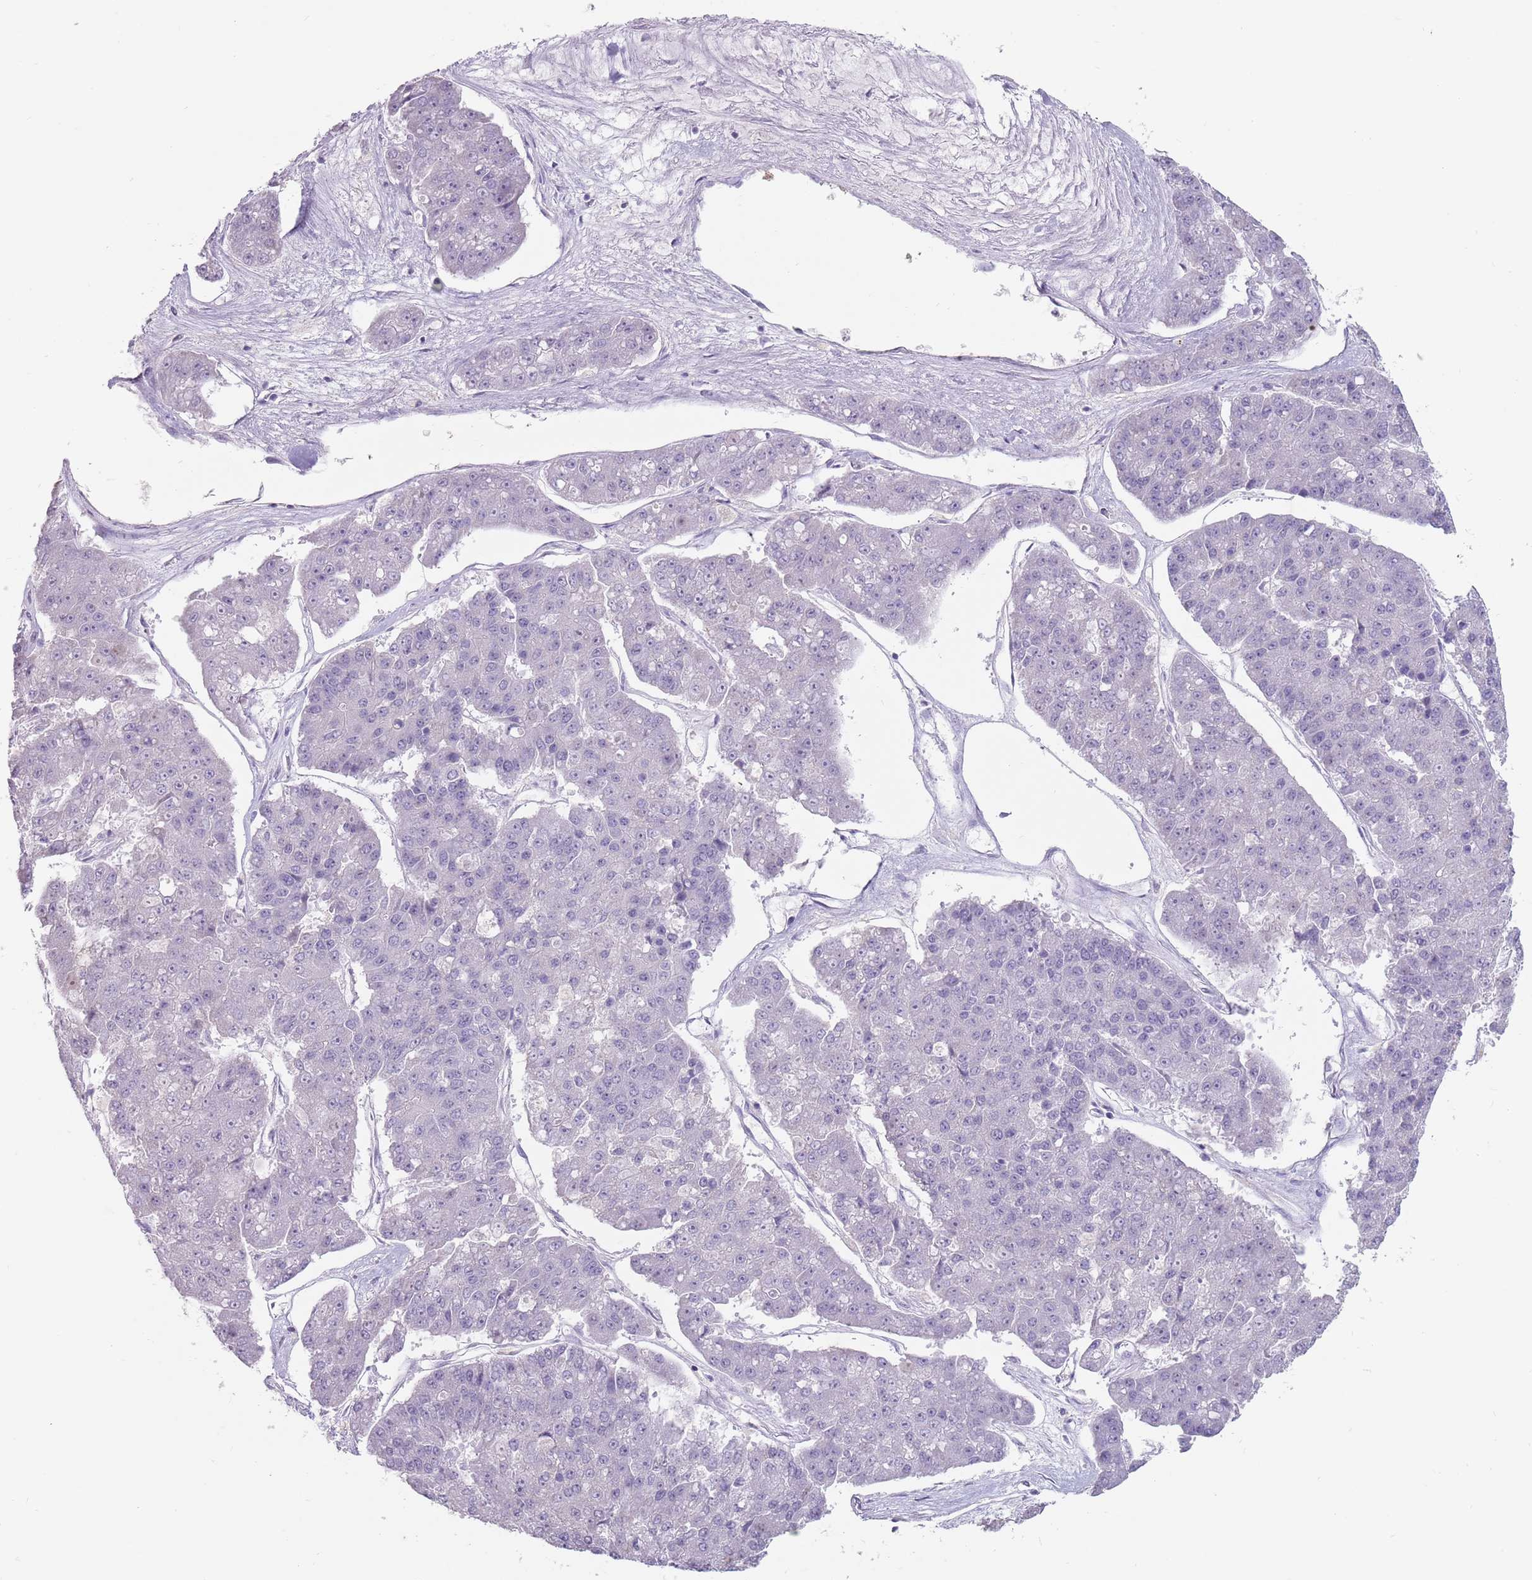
{"staining": {"intensity": "negative", "quantity": "none", "location": "none"}, "tissue": "pancreatic cancer", "cell_type": "Tumor cells", "image_type": "cancer", "snomed": [{"axis": "morphology", "description": "Adenocarcinoma, NOS"}, {"axis": "topography", "description": "Pancreas"}], "caption": "The micrograph reveals no significant expression in tumor cells of adenocarcinoma (pancreatic).", "gene": "STYK1", "patient": {"sex": "male", "age": 50}}